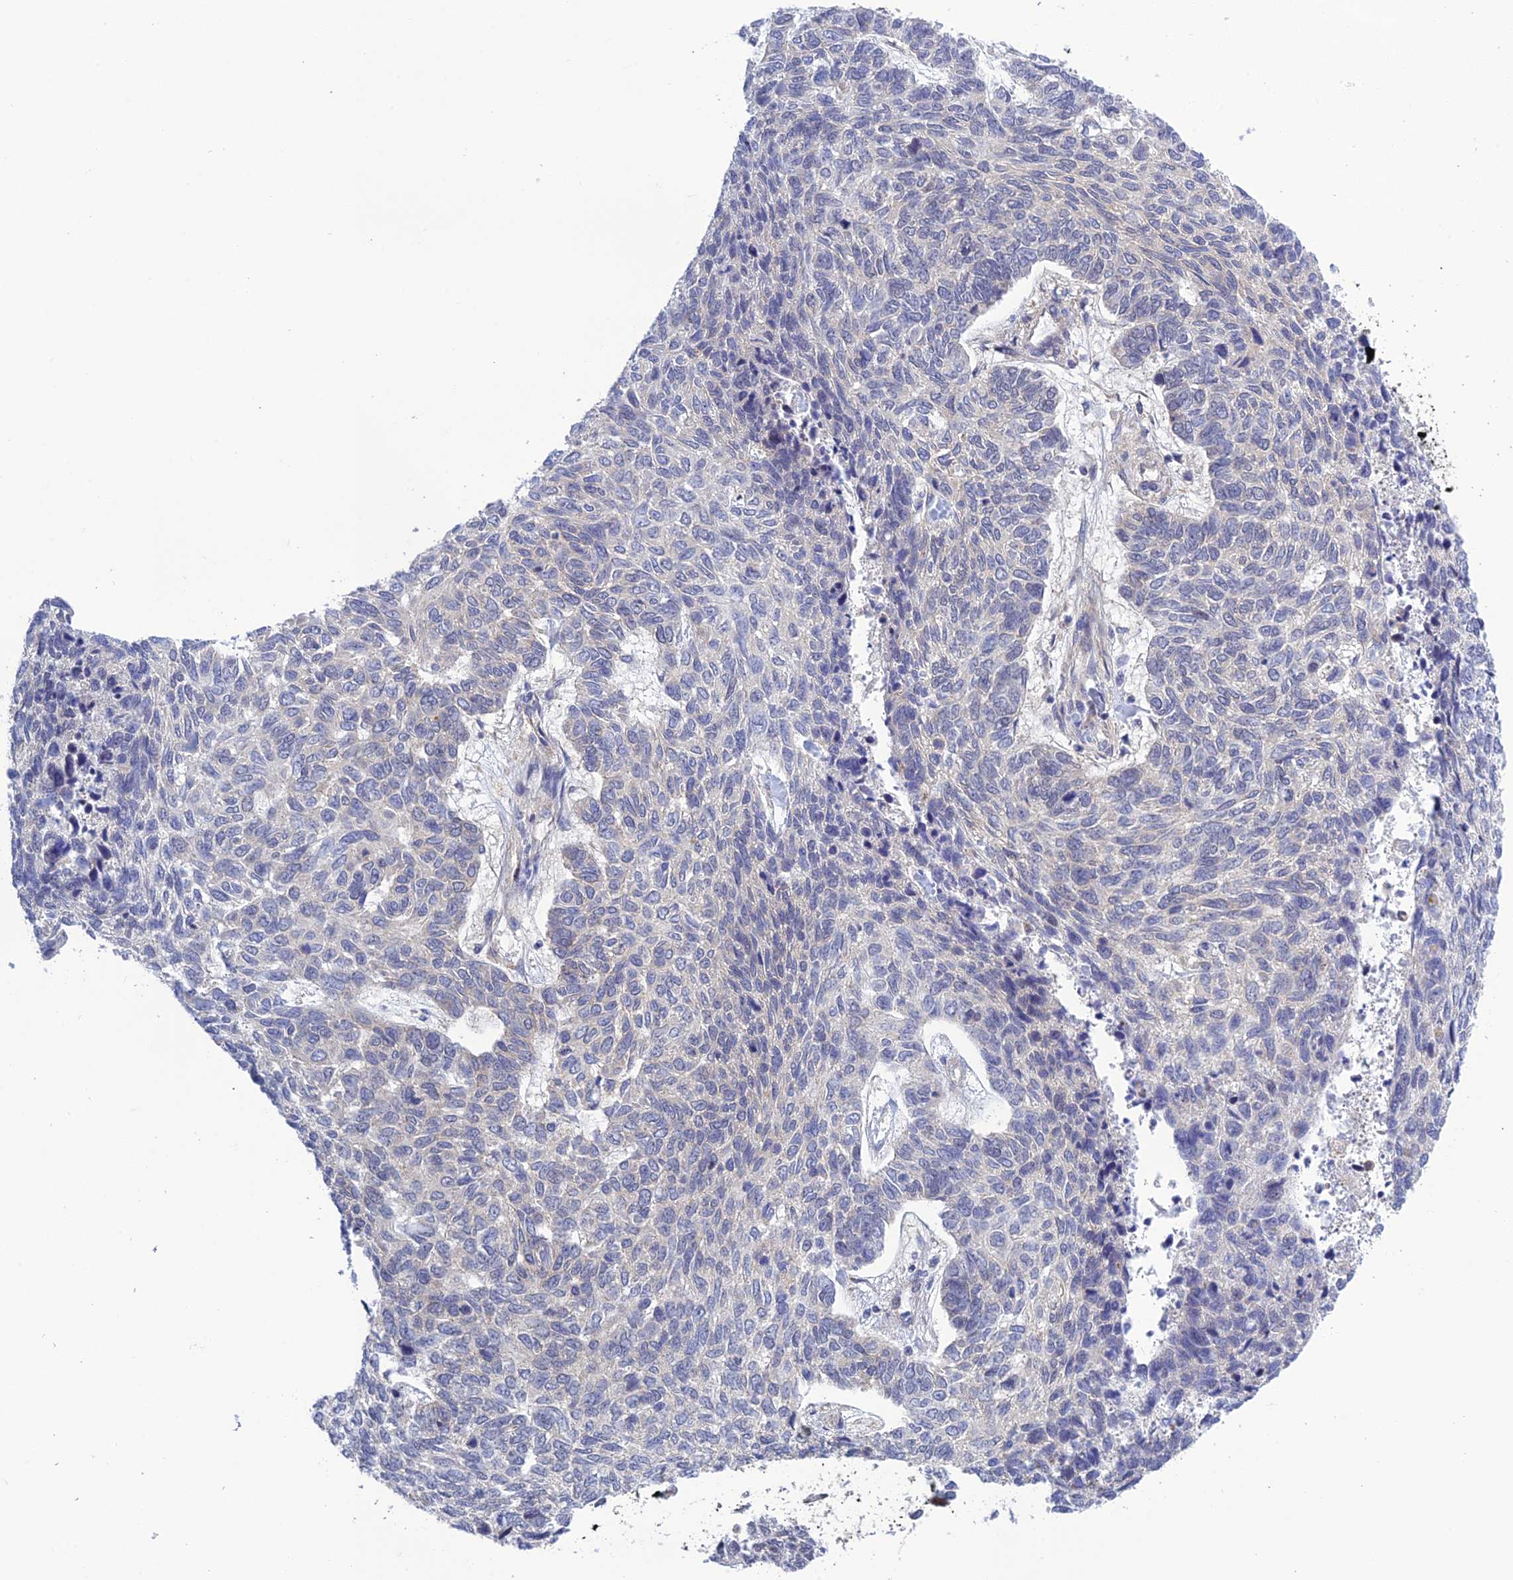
{"staining": {"intensity": "negative", "quantity": "none", "location": "none"}, "tissue": "skin cancer", "cell_type": "Tumor cells", "image_type": "cancer", "snomed": [{"axis": "morphology", "description": "Basal cell carcinoma"}, {"axis": "topography", "description": "Skin"}], "caption": "Immunohistochemistry (IHC) photomicrograph of basal cell carcinoma (skin) stained for a protein (brown), which reveals no staining in tumor cells.", "gene": "TCEA1", "patient": {"sex": "female", "age": 65}}